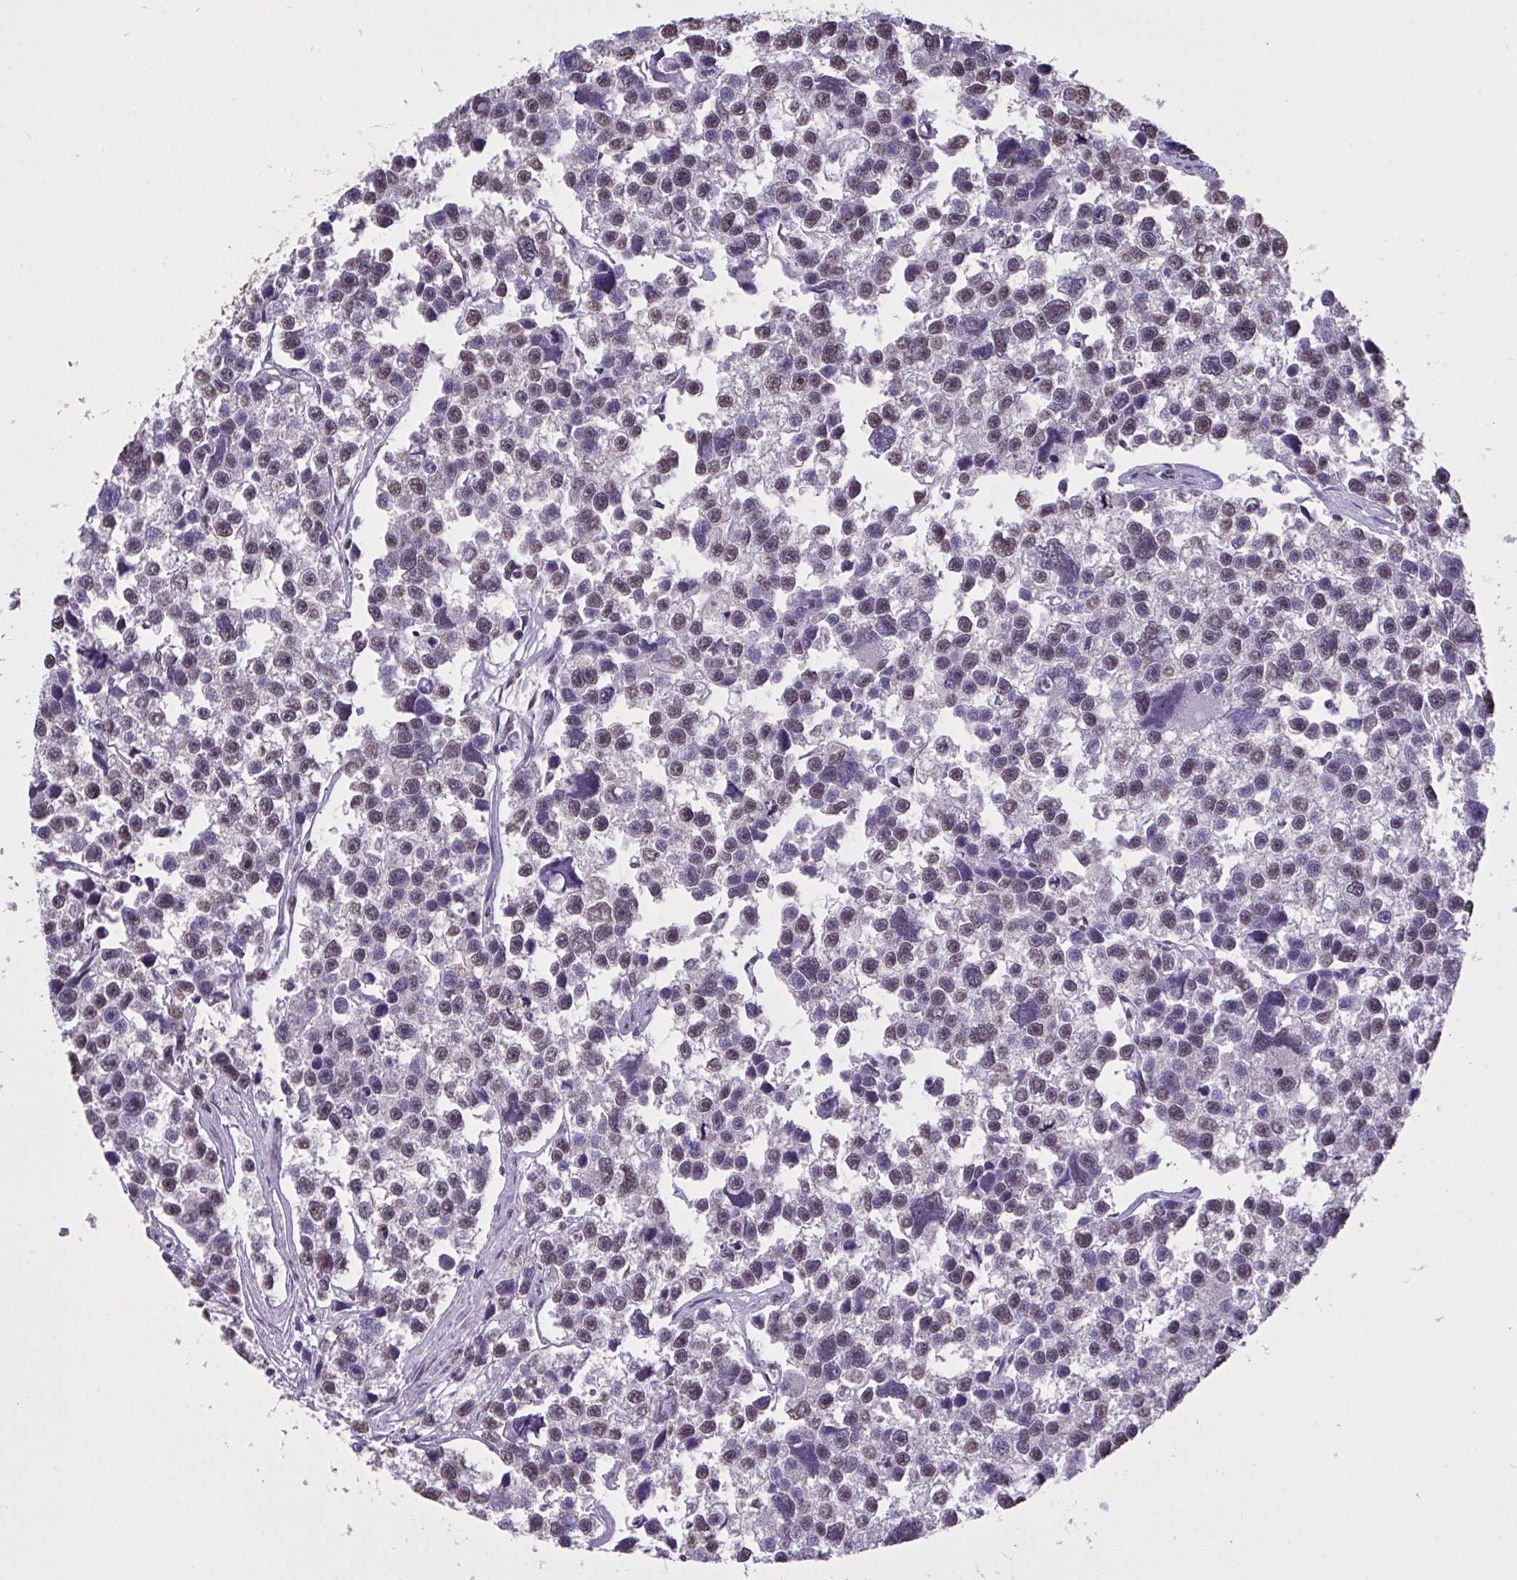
{"staining": {"intensity": "weak", "quantity": "25%-75%", "location": "nuclear"}, "tissue": "testis cancer", "cell_type": "Tumor cells", "image_type": "cancer", "snomed": [{"axis": "morphology", "description": "Seminoma, NOS"}, {"axis": "topography", "description": "Testis"}], "caption": "IHC (DAB (3,3'-diaminobenzidine)) staining of human seminoma (testis) shows weak nuclear protein expression in approximately 25%-75% of tumor cells.", "gene": "SEMA6B", "patient": {"sex": "male", "age": 26}}